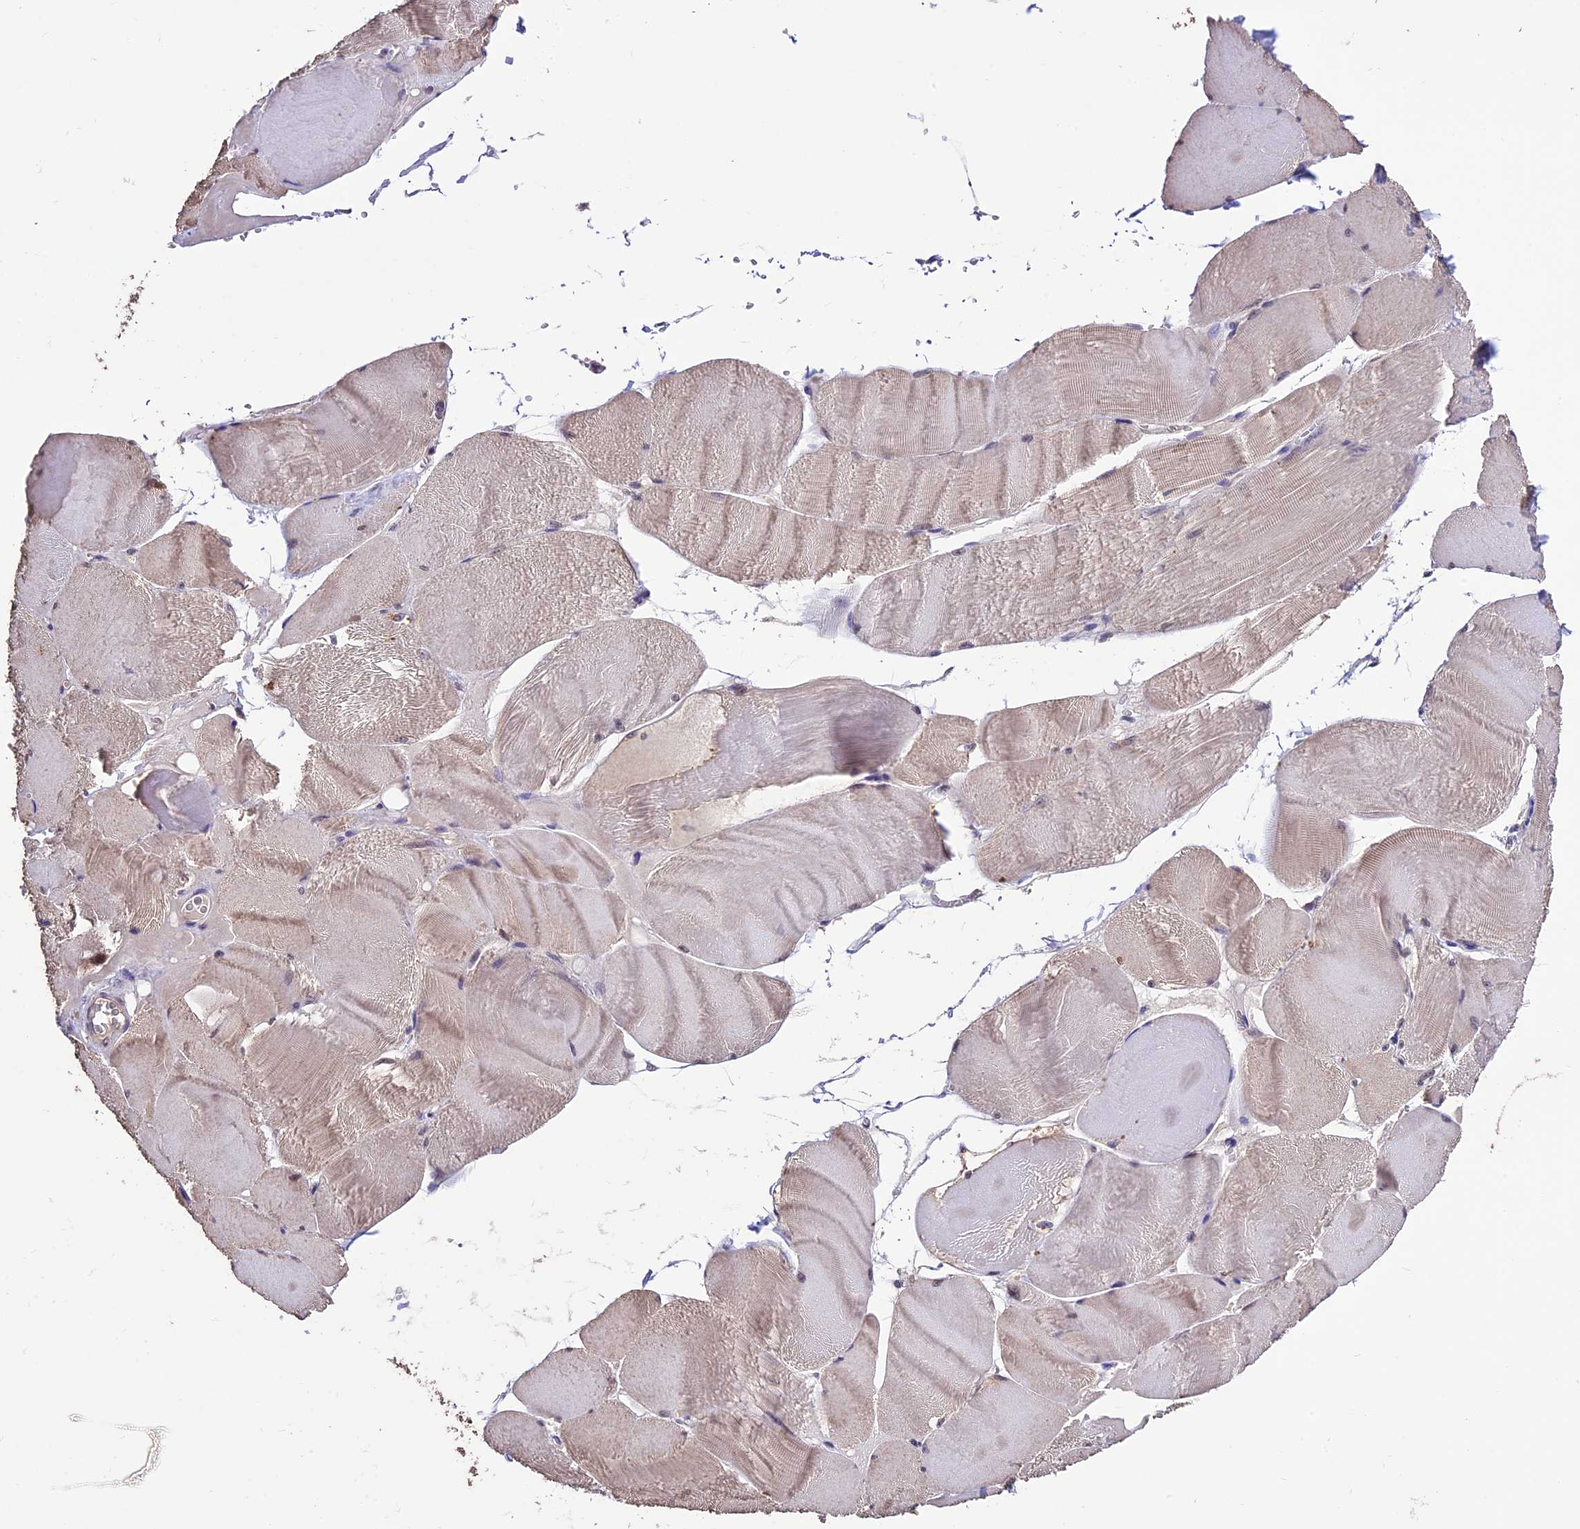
{"staining": {"intensity": "weak", "quantity": "<25%", "location": "cytoplasmic/membranous"}, "tissue": "skeletal muscle", "cell_type": "Myocytes", "image_type": "normal", "snomed": [{"axis": "morphology", "description": "Normal tissue, NOS"}, {"axis": "morphology", "description": "Basal cell carcinoma"}, {"axis": "topography", "description": "Skeletal muscle"}], "caption": "High power microscopy photomicrograph of an IHC histopathology image of normal skeletal muscle, revealing no significant expression in myocytes.", "gene": "DIS3L", "patient": {"sex": "female", "age": 64}}